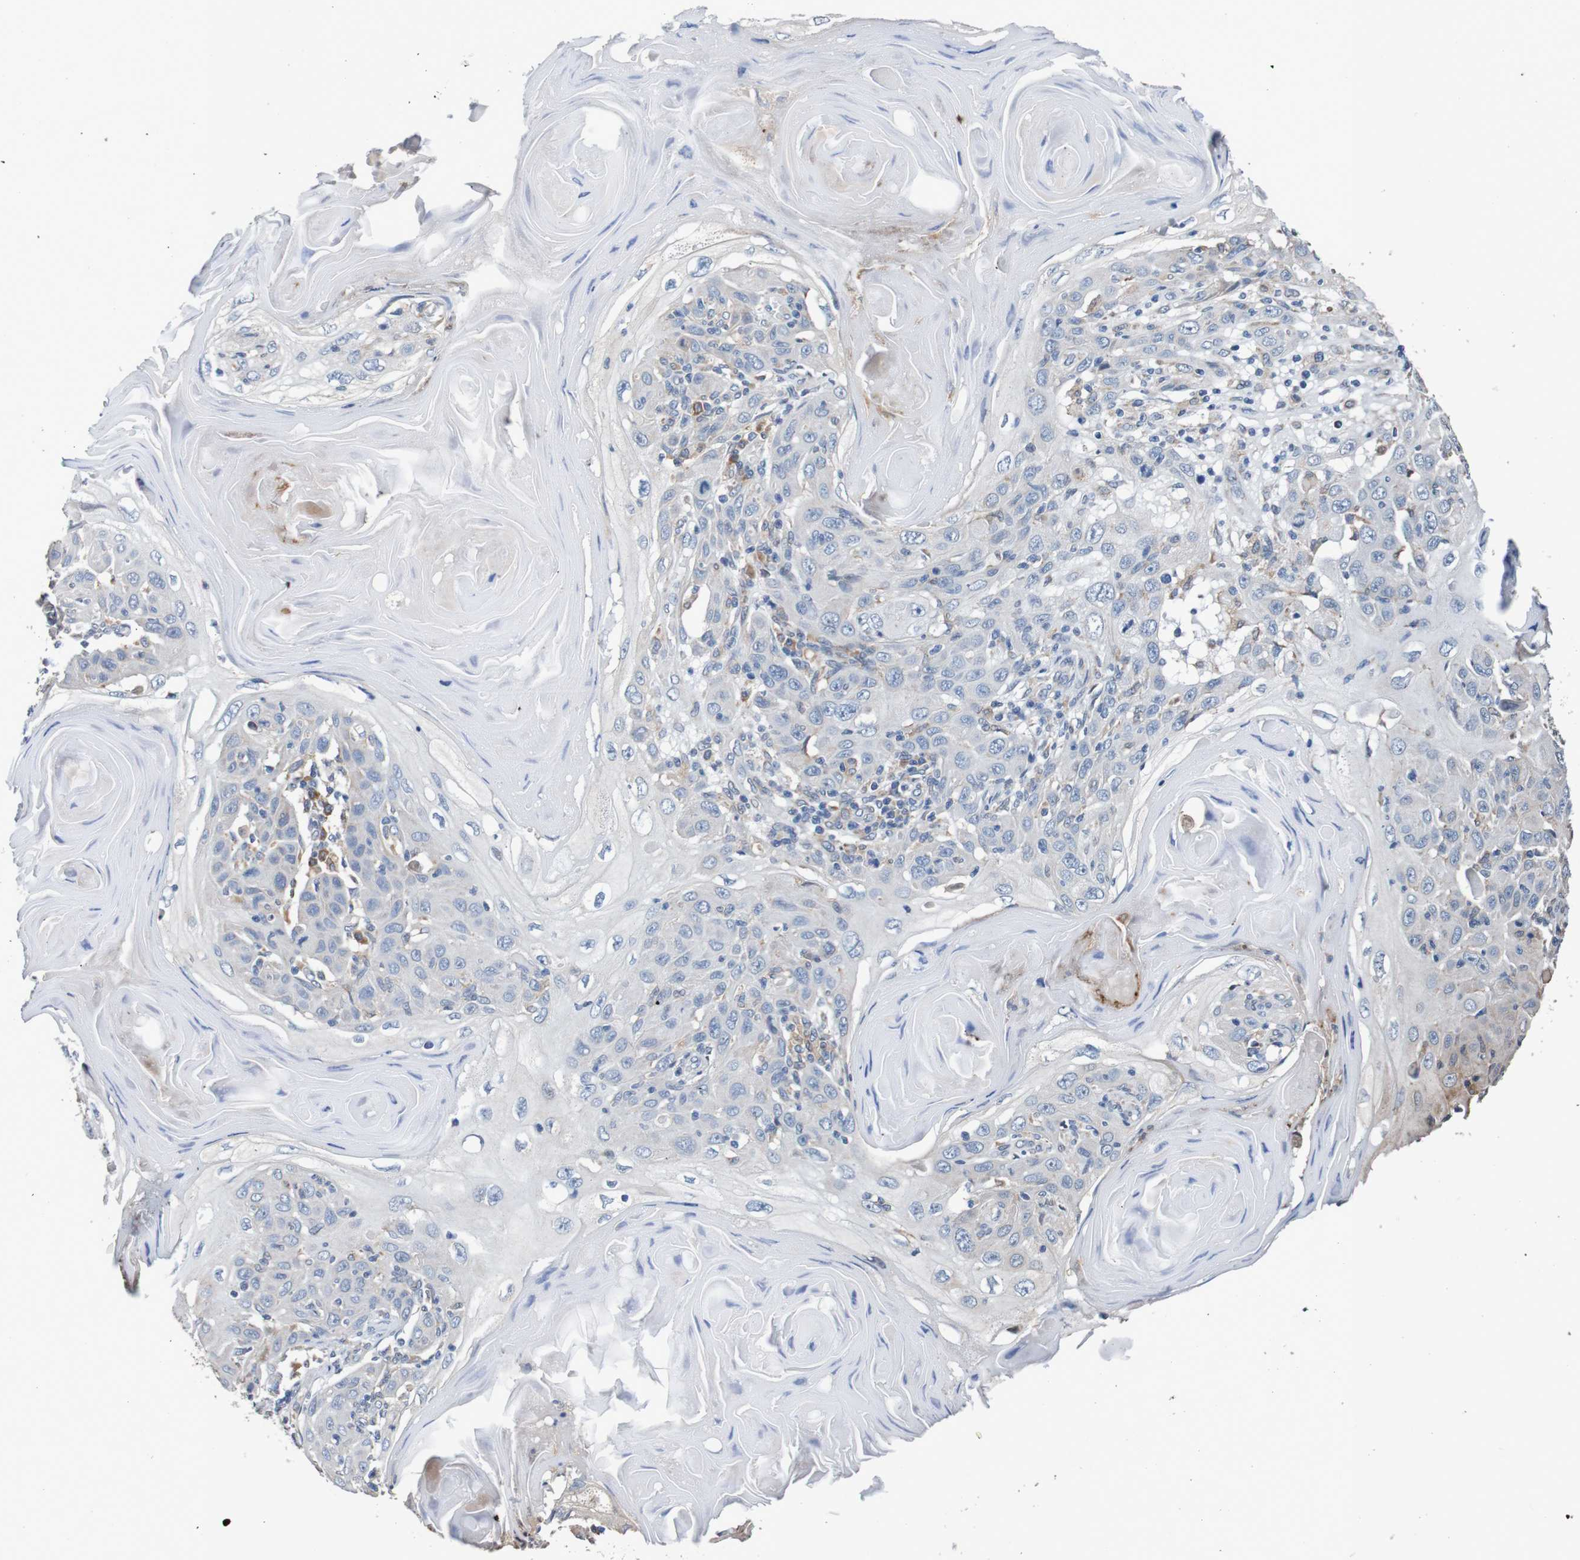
{"staining": {"intensity": "weak", "quantity": "<25%", "location": "cytoplasmic/membranous"}, "tissue": "skin cancer", "cell_type": "Tumor cells", "image_type": "cancer", "snomed": [{"axis": "morphology", "description": "Squamous cell carcinoma, NOS"}, {"axis": "topography", "description": "Skin"}], "caption": "Tumor cells show no significant protein expression in skin cancer.", "gene": "FIBP", "patient": {"sex": "female", "age": 88}}